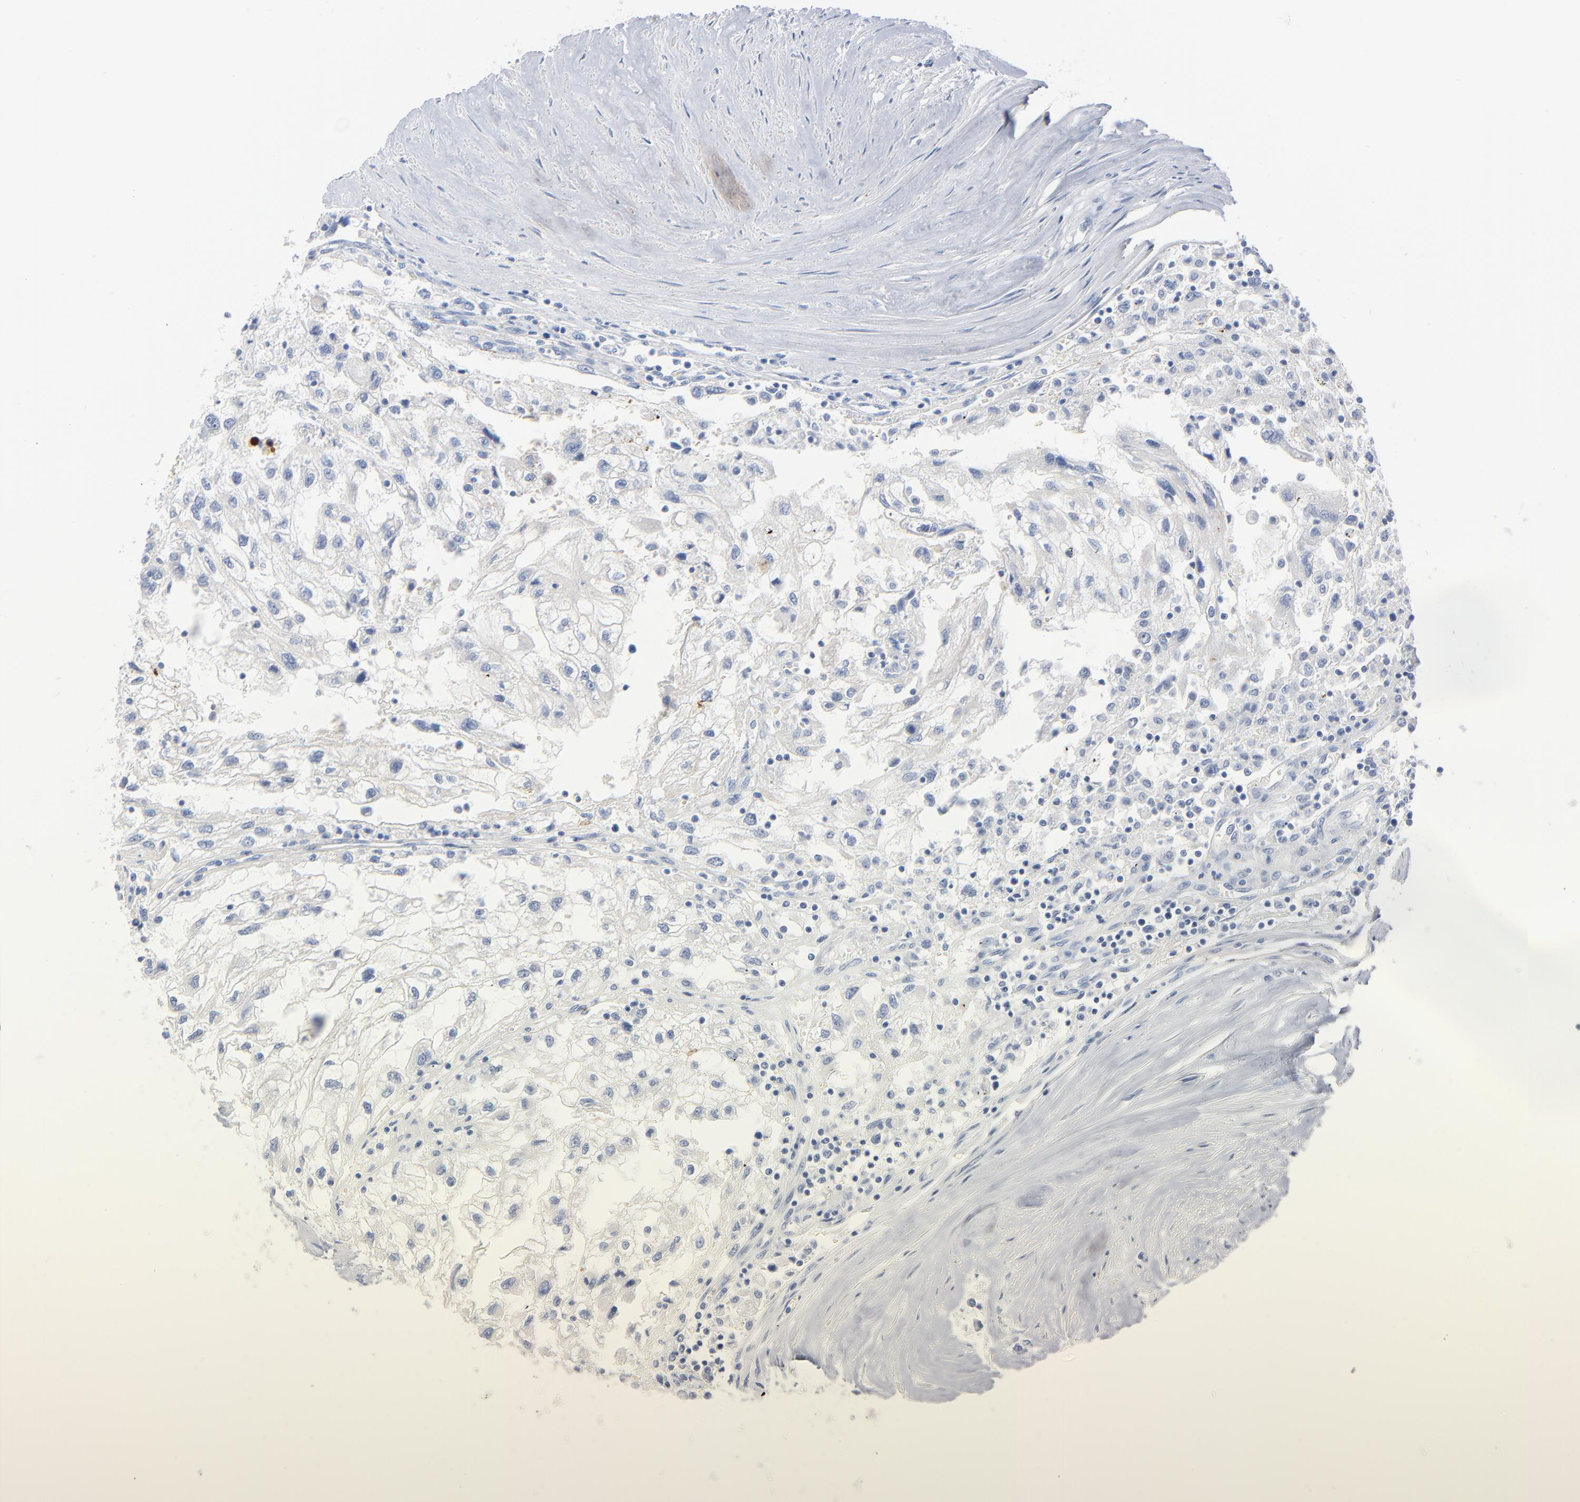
{"staining": {"intensity": "negative", "quantity": "none", "location": "none"}, "tissue": "renal cancer", "cell_type": "Tumor cells", "image_type": "cancer", "snomed": [{"axis": "morphology", "description": "Normal tissue, NOS"}, {"axis": "morphology", "description": "Adenocarcinoma, NOS"}, {"axis": "topography", "description": "Kidney"}], "caption": "Renal cancer stained for a protein using IHC displays no staining tumor cells.", "gene": "IFT43", "patient": {"sex": "male", "age": 71}}